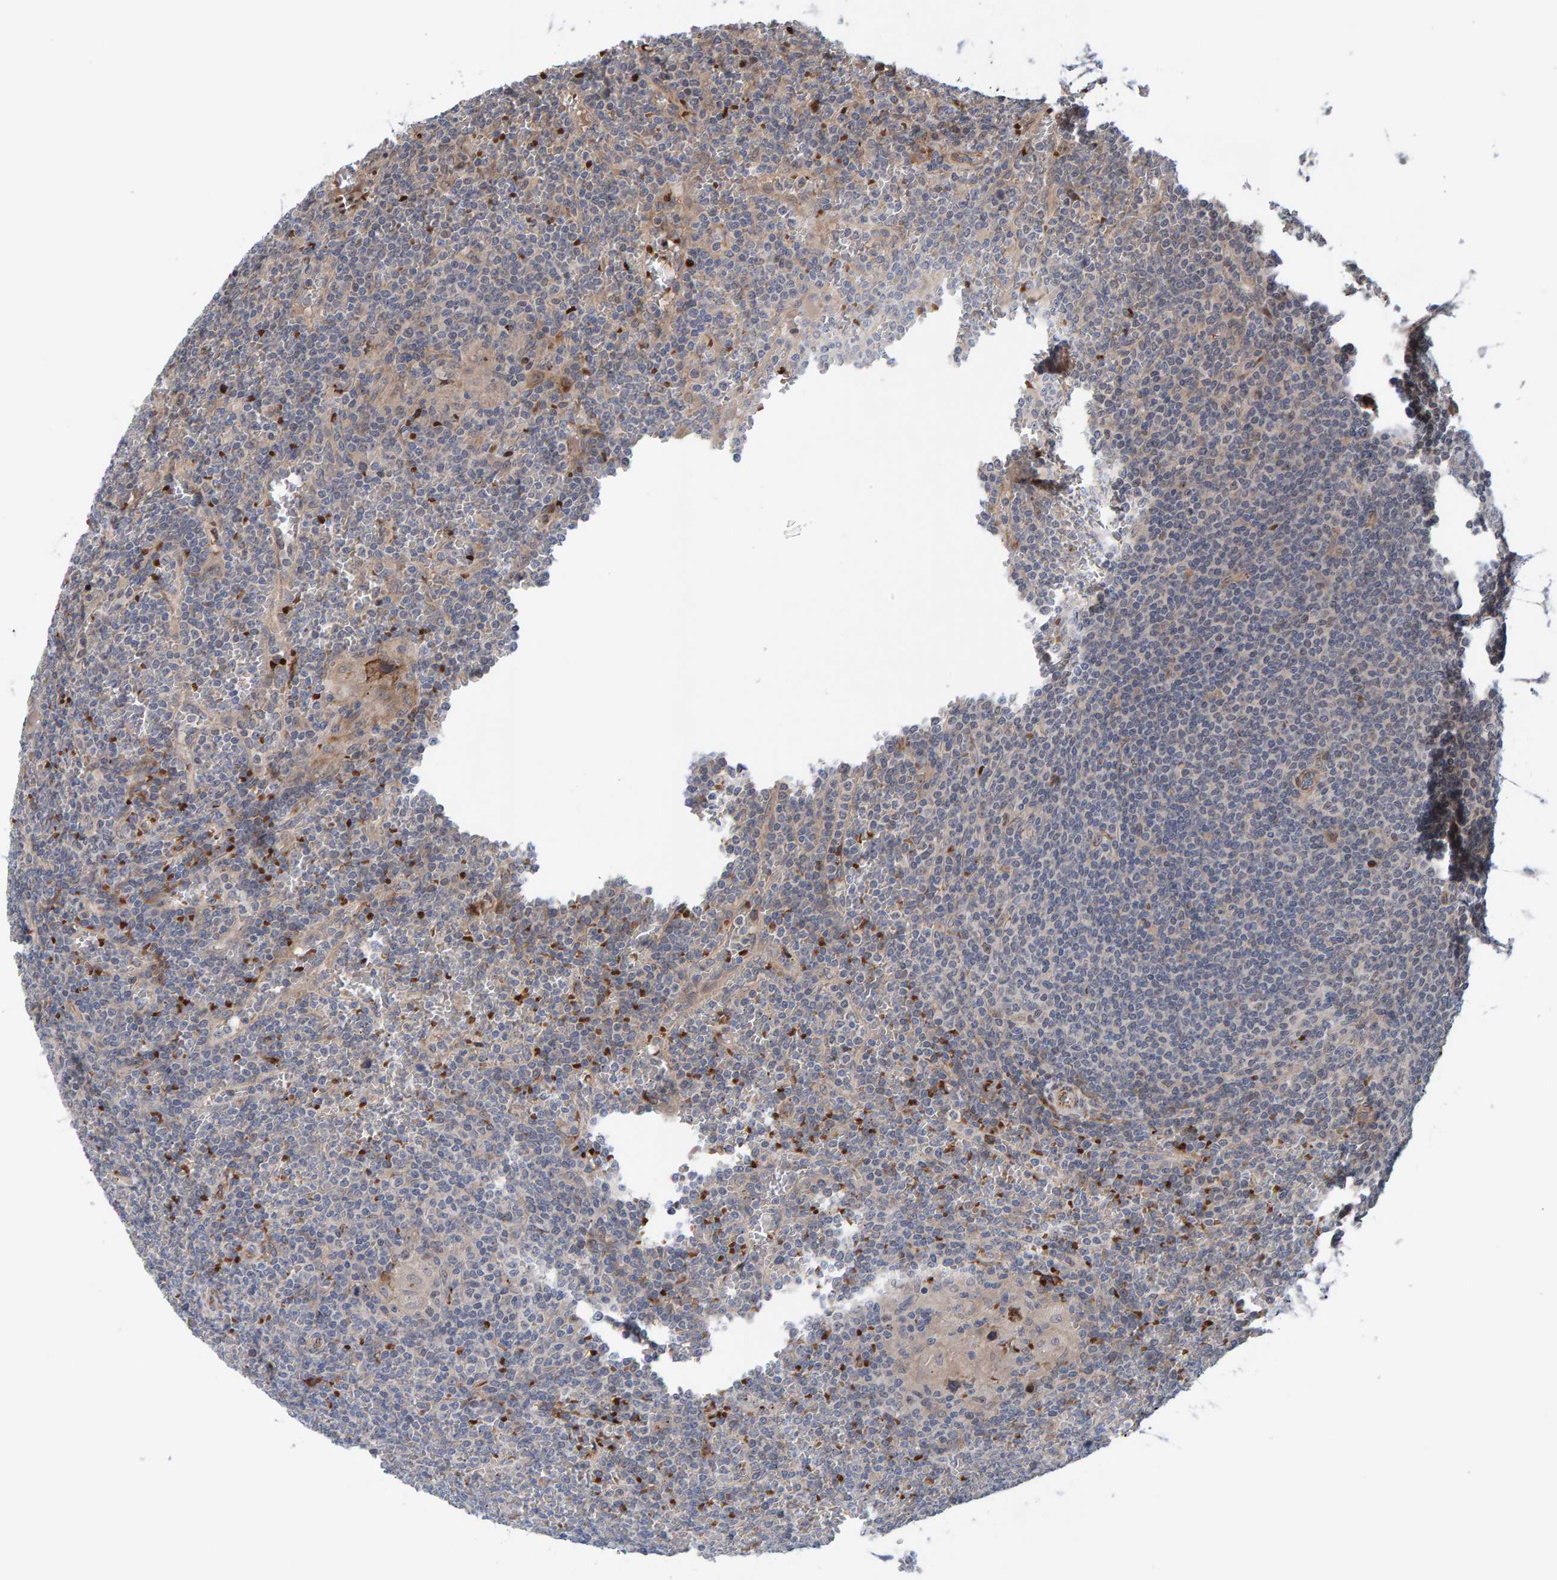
{"staining": {"intensity": "negative", "quantity": "none", "location": "none"}, "tissue": "lymphoma", "cell_type": "Tumor cells", "image_type": "cancer", "snomed": [{"axis": "morphology", "description": "Malignant lymphoma, non-Hodgkin's type, Low grade"}, {"axis": "topography", "description": "Spleen"}], "caption": "Tumor cells show no significant protein expression in low-grade malignant lymphoma, non-Hodgkin's type.", "gene": "MFSD6L", "patient": {"sex": "female", "age": 19}}